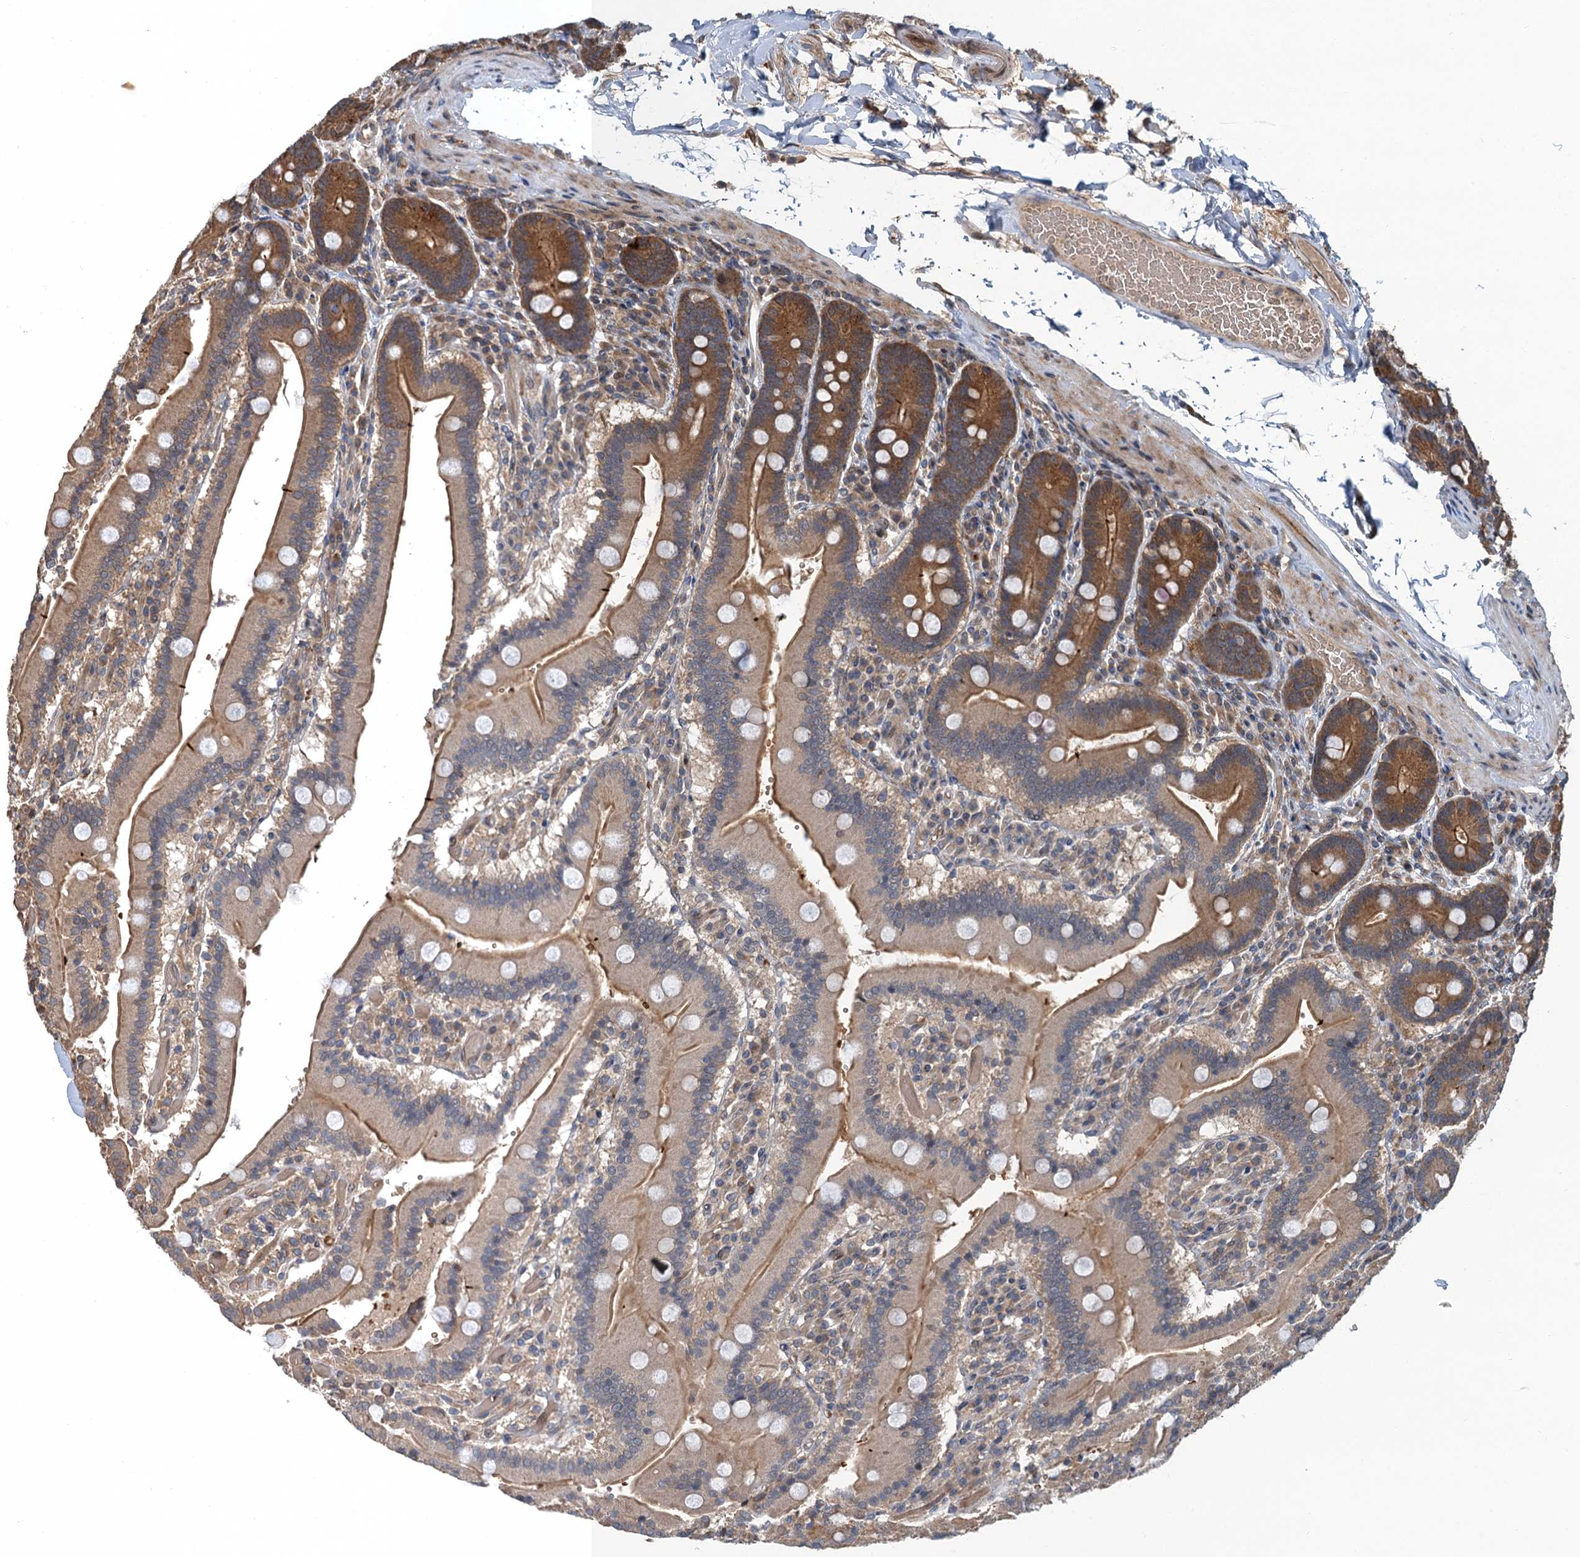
{"staining": {"intensity": "moderate", "quantity": "25%-75%", "location": "cytoplasmic/membranous"}, "tissue": "duodenum", "cell_type": "Glandular cells", "image_type": "normal", "snomed": [{"axis": "morphology", "description": "Normal tissue, NOS"}, {"axis": "topography", "description": "Duodenum"}], "caption": "Protein expression analysis of normal duodenum shows moderate cytoplasmic/membranous expression in about 25%-75% of glandular cells.", "gene": "SNX32", "patient": {"sex": "female", "age": 62}}